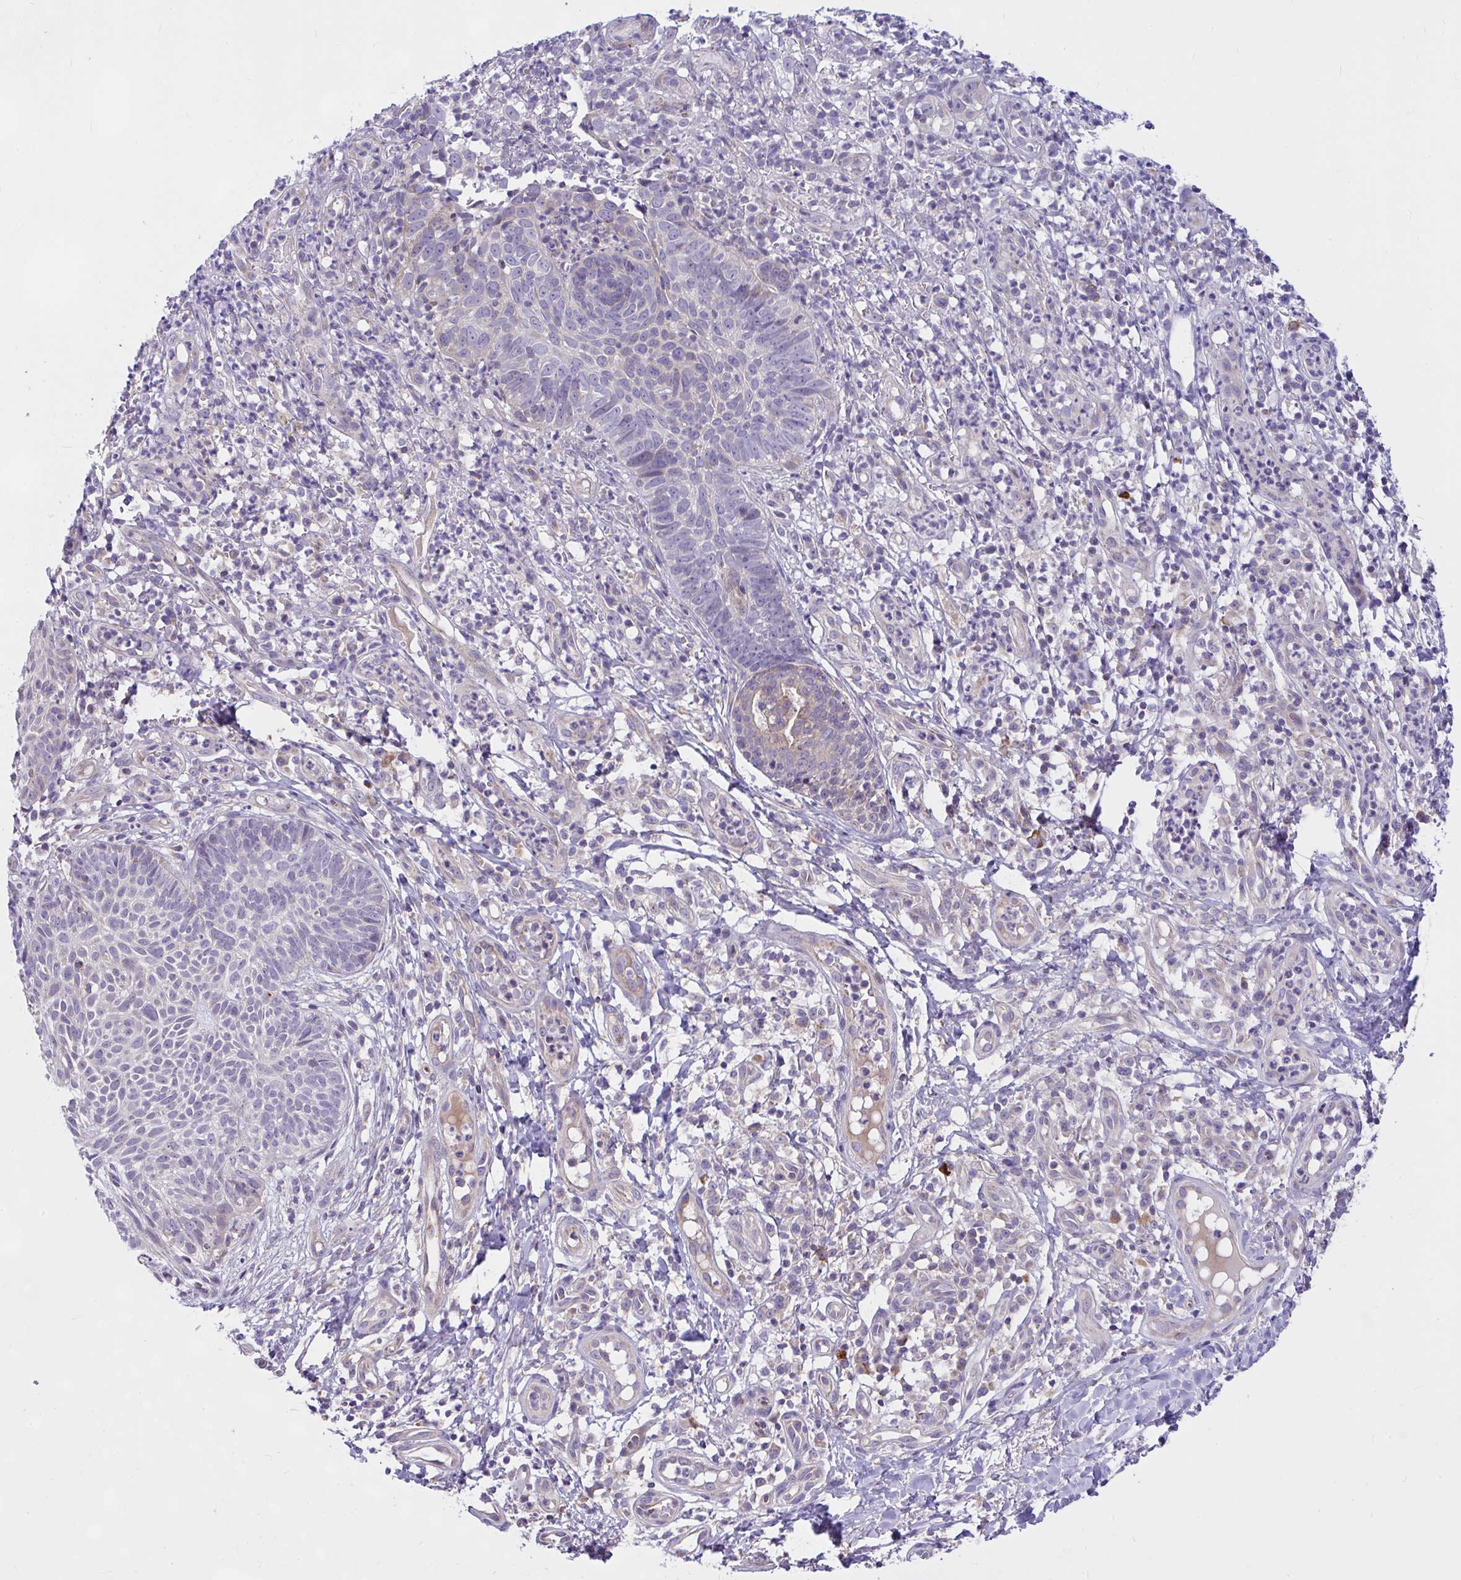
{"staining": {"intensity": "negative", "quantity": "none", "location": "none"}, "tissue": "skin cancer", "cell_type": "Tumor cells", "image_type": "cancer", "snomed": [{"axis": "morphology", "description": "Basal cell carcinoma"}, {"axis": "topography", "description": "Skin"}, {"axis": "topography", "description": "Skin of leg"}], "caption": "Skin cancer was stained to show a protein in brown. There is no significant expression in tumor cells. Brightfield microscopy of IHC stained with DAB (brown) and hematoxylin (blue), captured at high magnification.", "gene": "CEP63", "patient": {"sex": "female", "age": 87}}